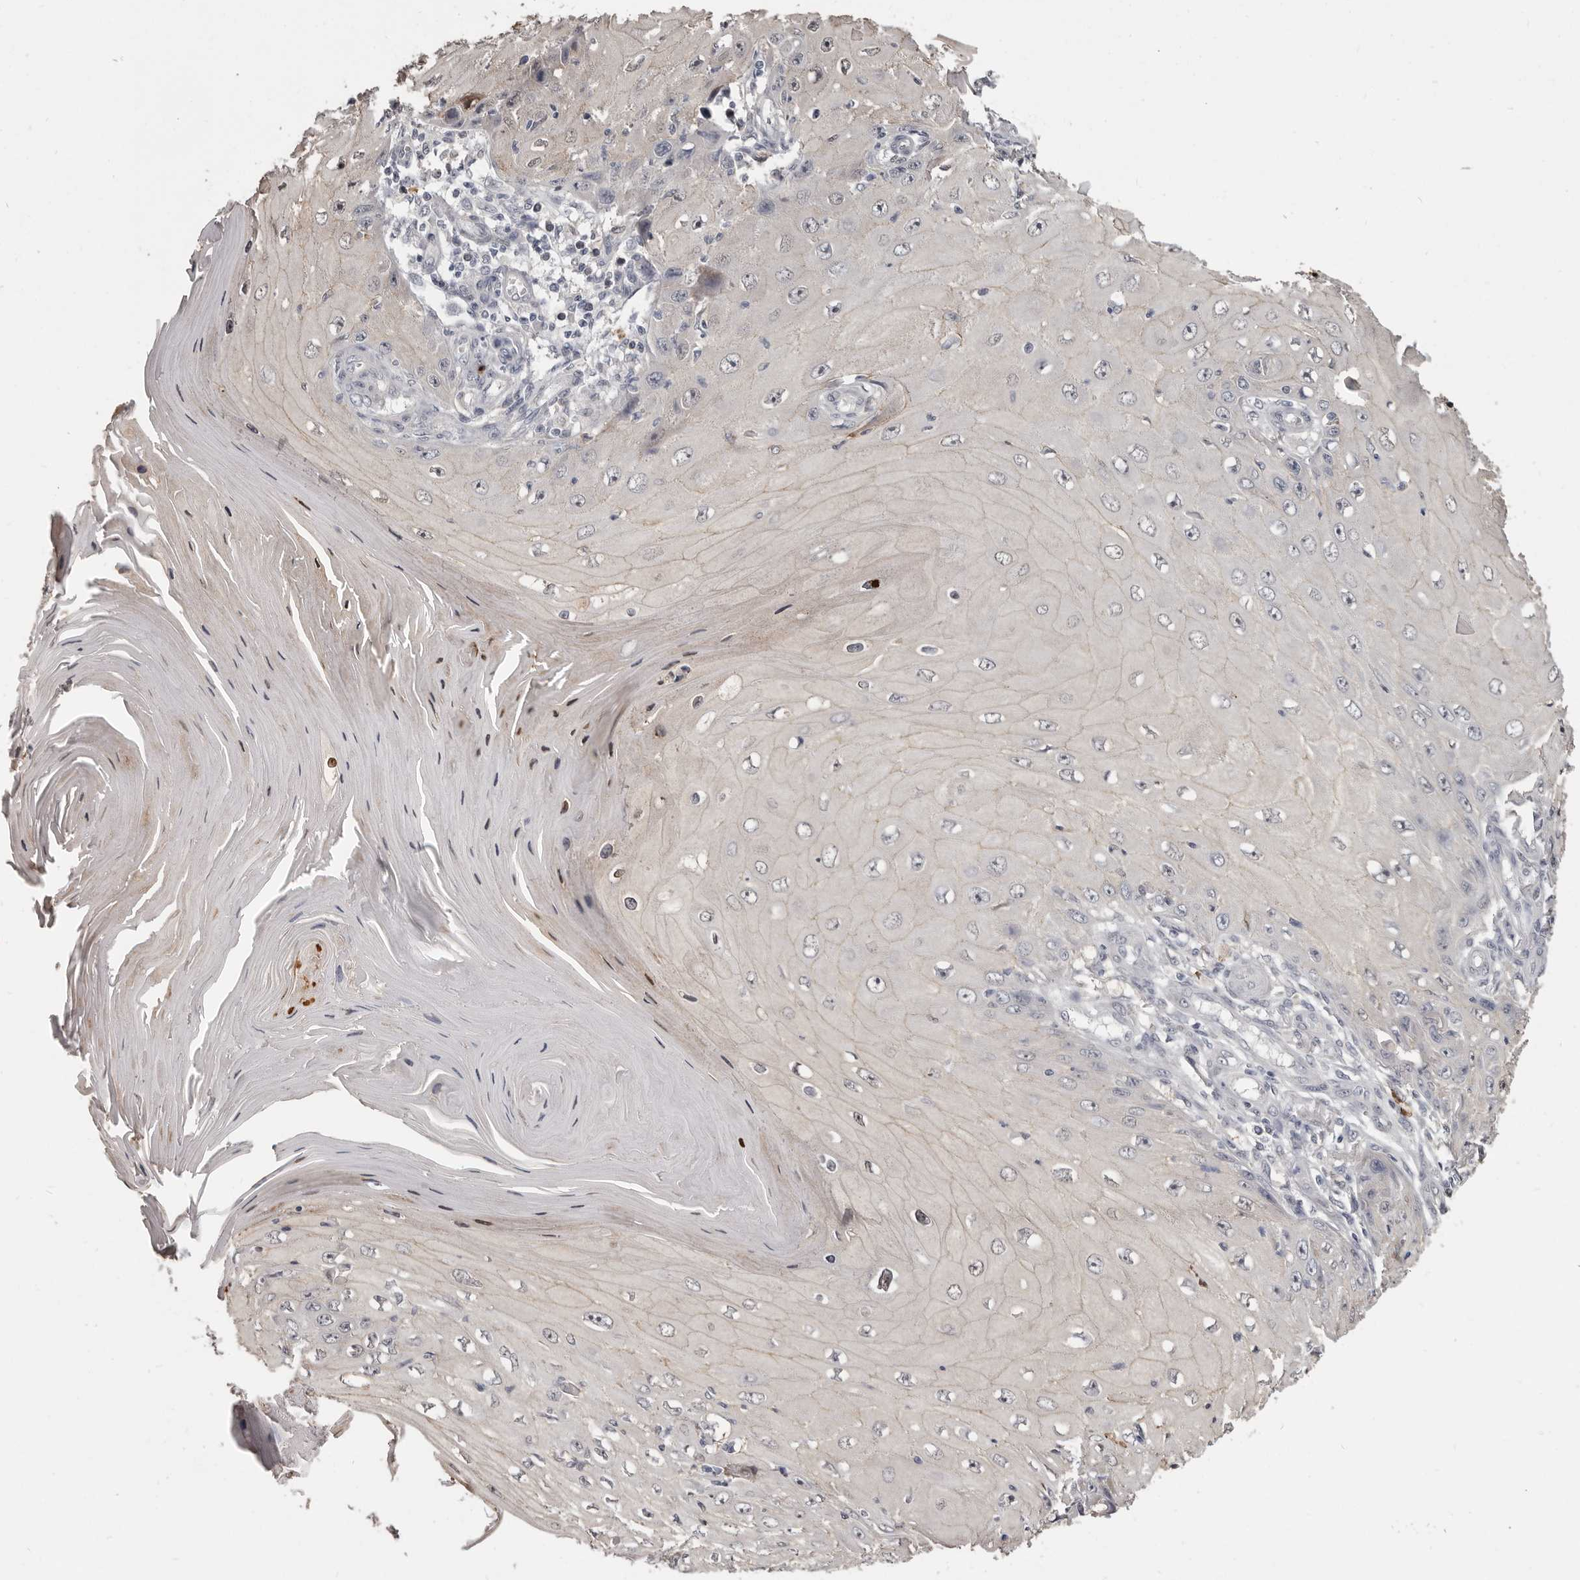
{"staining": {"intensity": "negative", "quantity": "none", "location": "none"}, "tissue": "skin cancer", "cell_type": "Tumor cells", "image_type": "cancer", "snomed": [{"axis": "morphology", "description": "Squamous cell carcinoma, NOS"}, {"axis": "topography", "description": "Skin"}], "caption": "Immunohistochemistry of skin squamous cell carcinoma displays no positivity in tumor cells. The staining is performed using DAB brown chromogen with nuclei counter-stained in using hematoxylin.", "gene": "GPR157", "patient": {"sex": "female", "age": 73}}